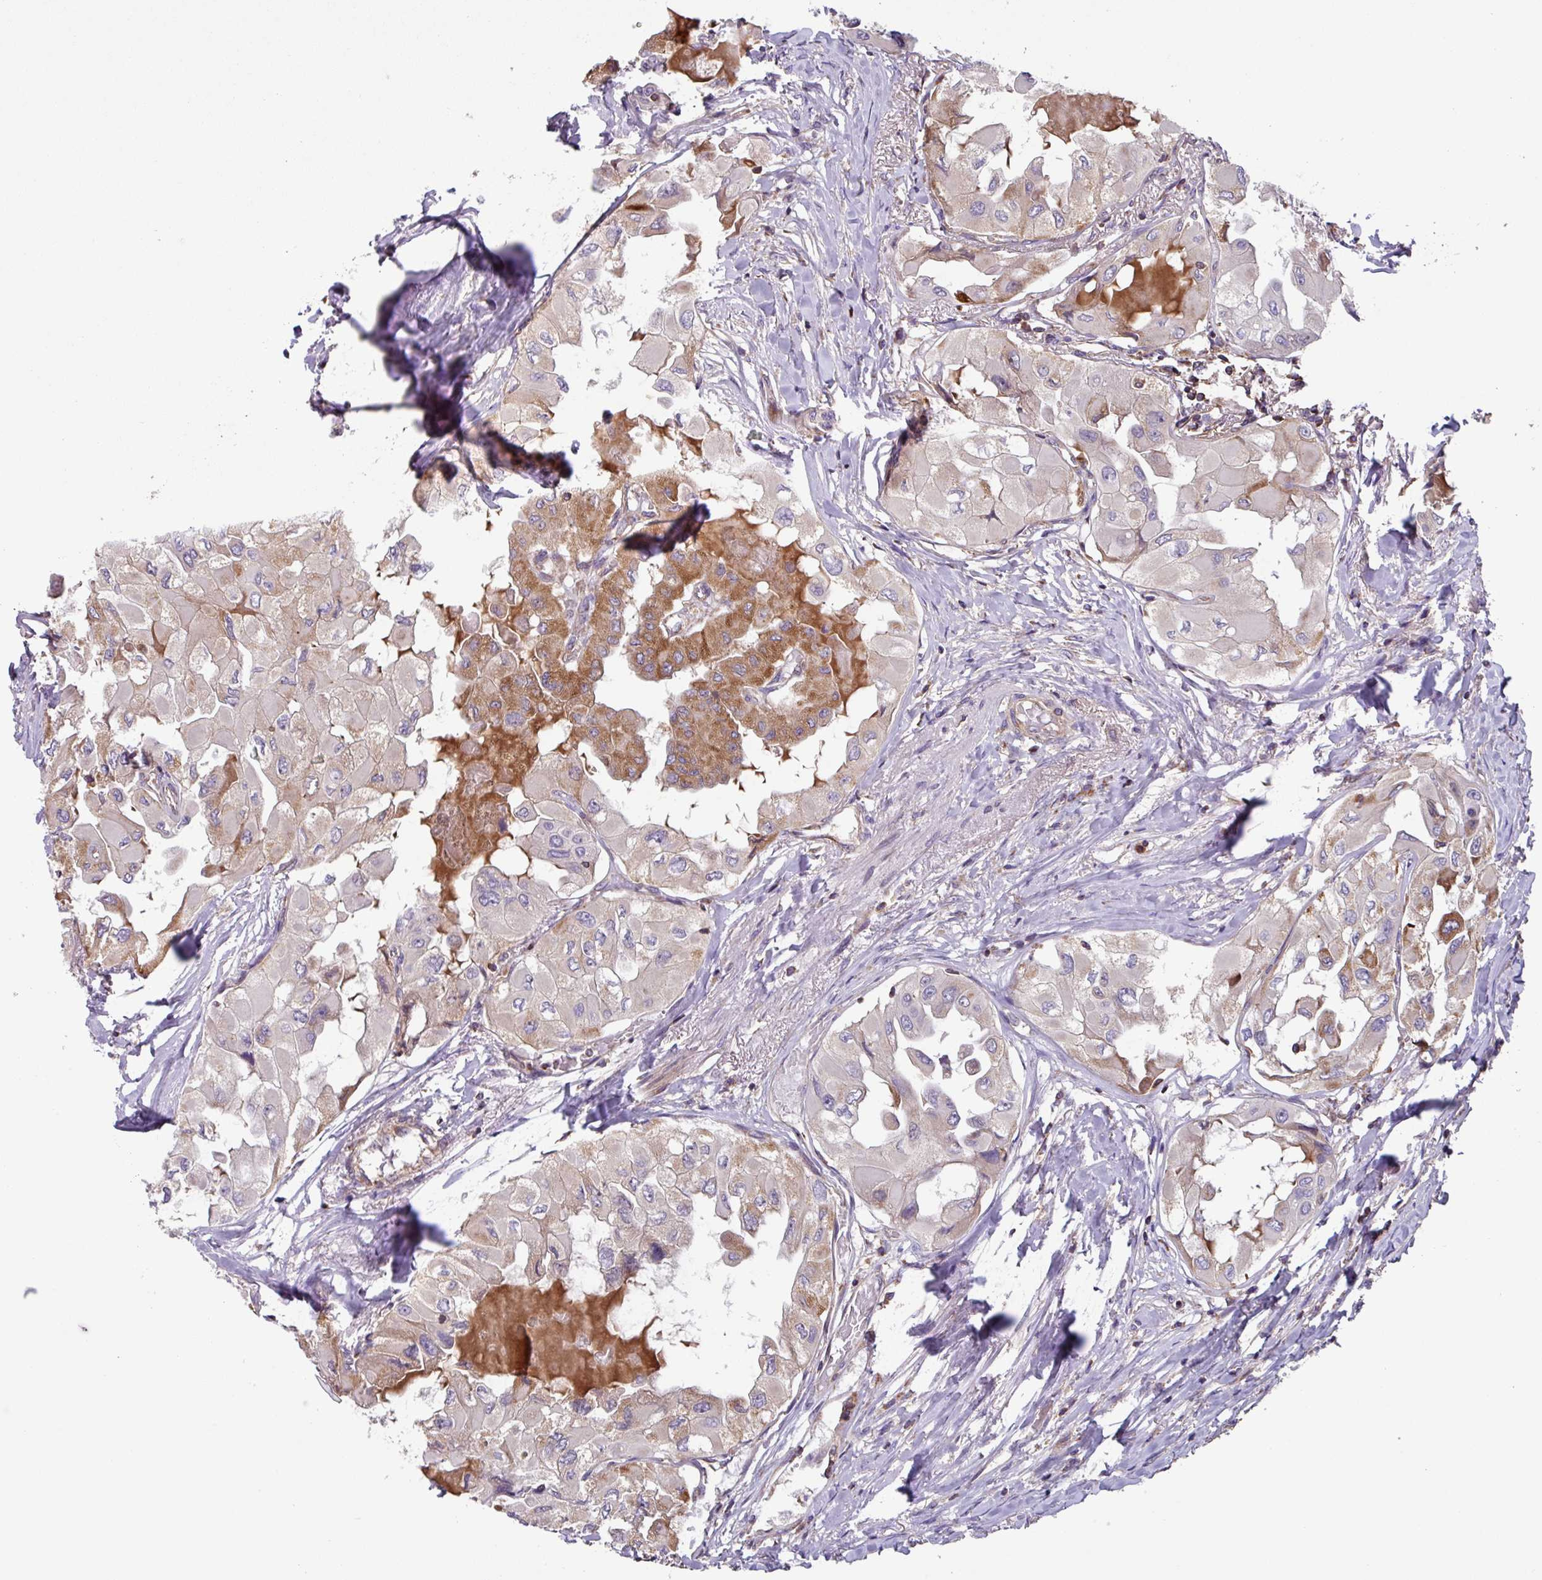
{"staining": {"intensity": "moderate", "quantity": "25%-75%", "location": "cytoplasmic/membranous"}, "tissue": "thyroid cancer", "cell_type": "Tumor cells", "image_type": "cancer", "snomed": [{"axis": "morphology", "description": "Normal tissue, NOS"}, {"axis": "morphology", "description": "Papillary adenocarcinoma, NOS"}, {"axis": "topography", "description": "Thyroid gland"}], "caption": "Immunohistochemistry of thyroid cancer (papillary adenocarcinoma) shows medium levels of moderate cytoplasmic/membranous positivity in about 25%-75% of tumor cells. The staining was performed using DAB, with brown indicating positive protein expression. Nuclei are stained blue with hematoxylin.", "gene": "PLEKHD1", "patient": {"sex": "female", "age": 59}}